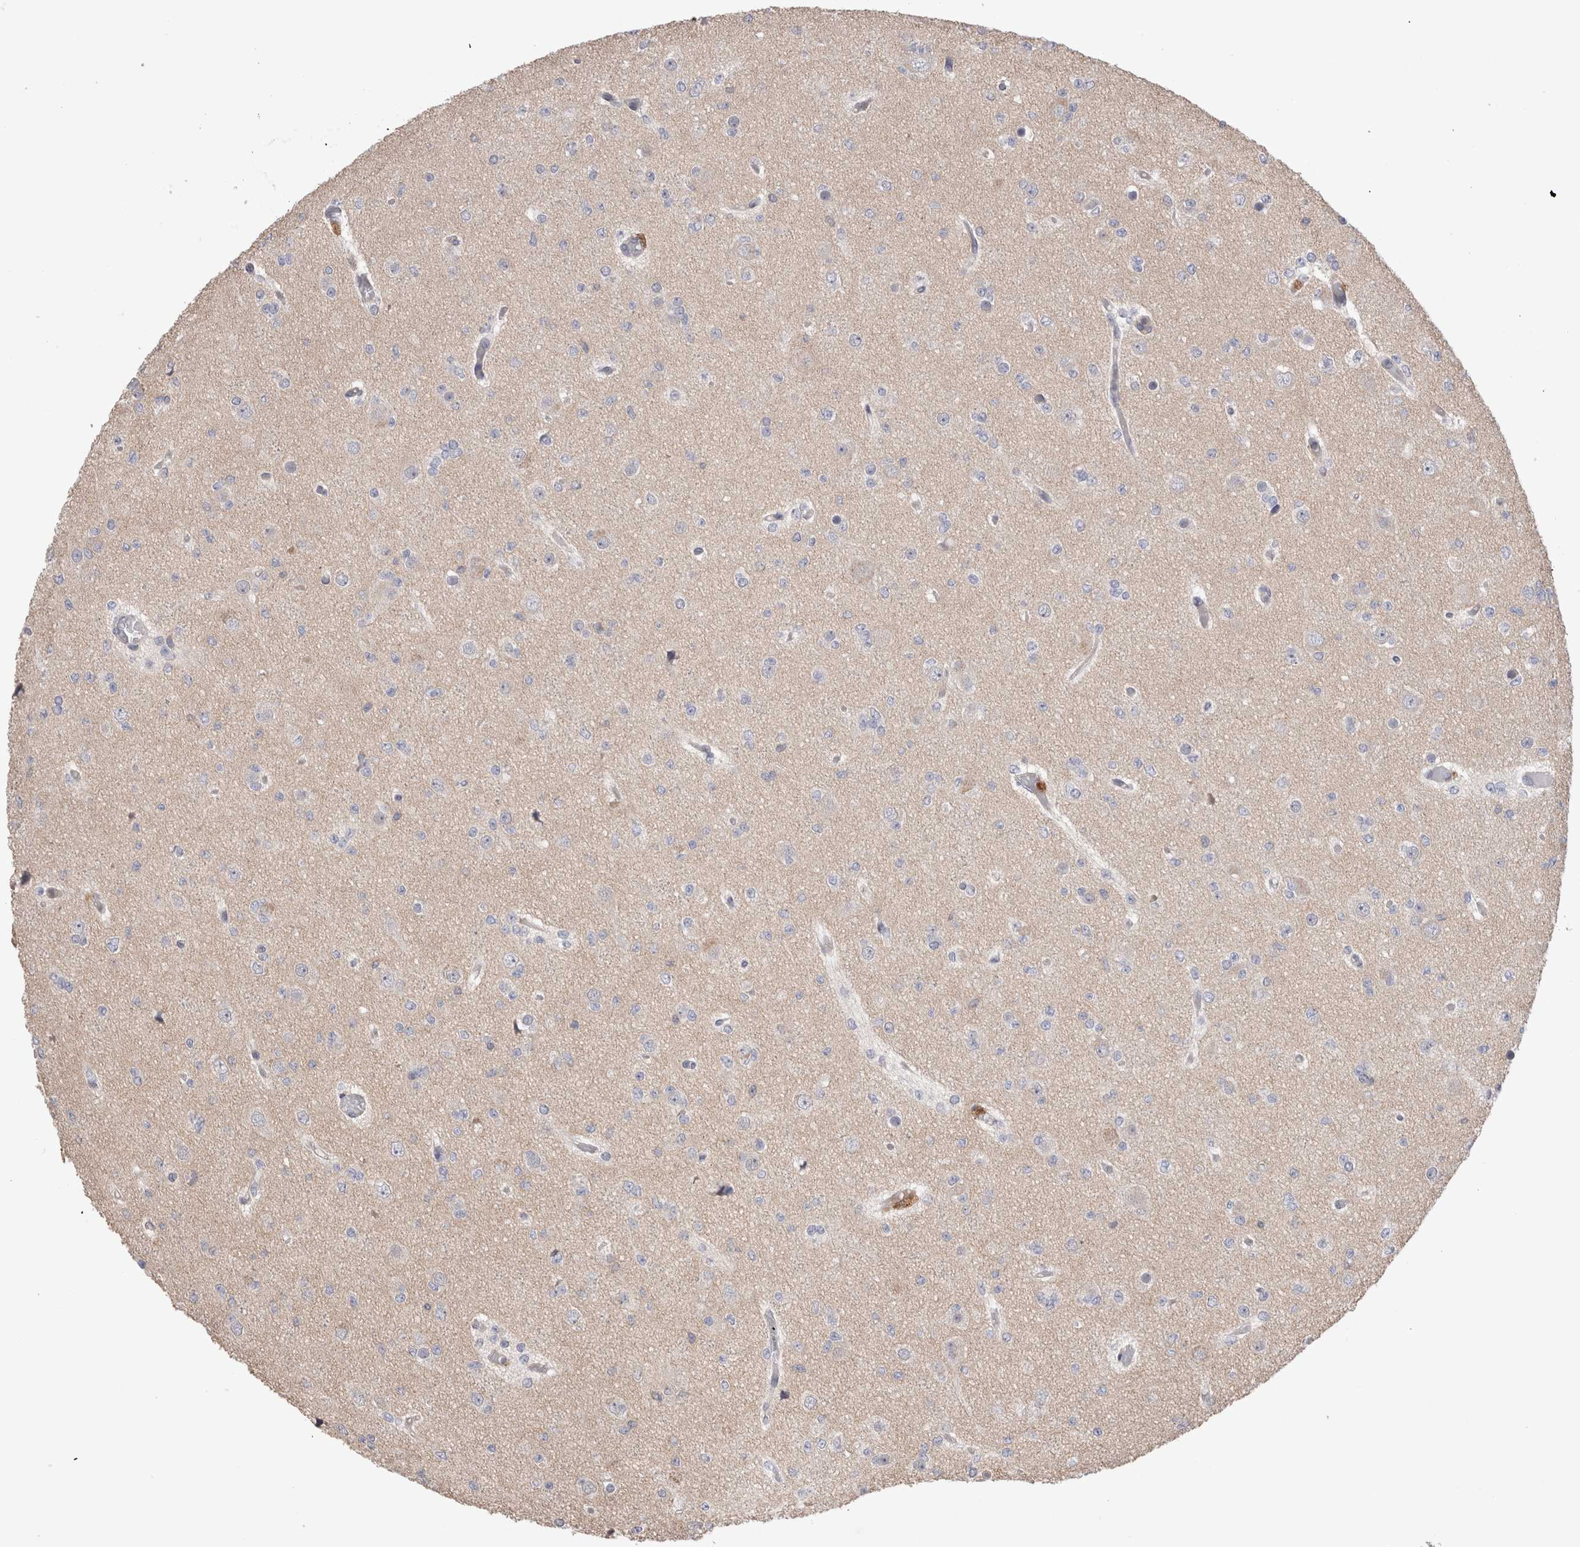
{"staining": {"intensity": "negative", "quantity": "none", "location": "none"}, "tissue": "glioma", "cell_type": "Tumor cells", "image_type": "cancer", "snomed": [{"axis": "morphology", "description": "Glioma, malignant, Low grade"}, {"axis": "topography", "description": "Brain"}], "caption": "The immunohistochemistry histopathology image has no significant expression in tumor cells of glioma tissue.", "gene": "OTOR", "patient": {"sex": "female", "age": 22}}